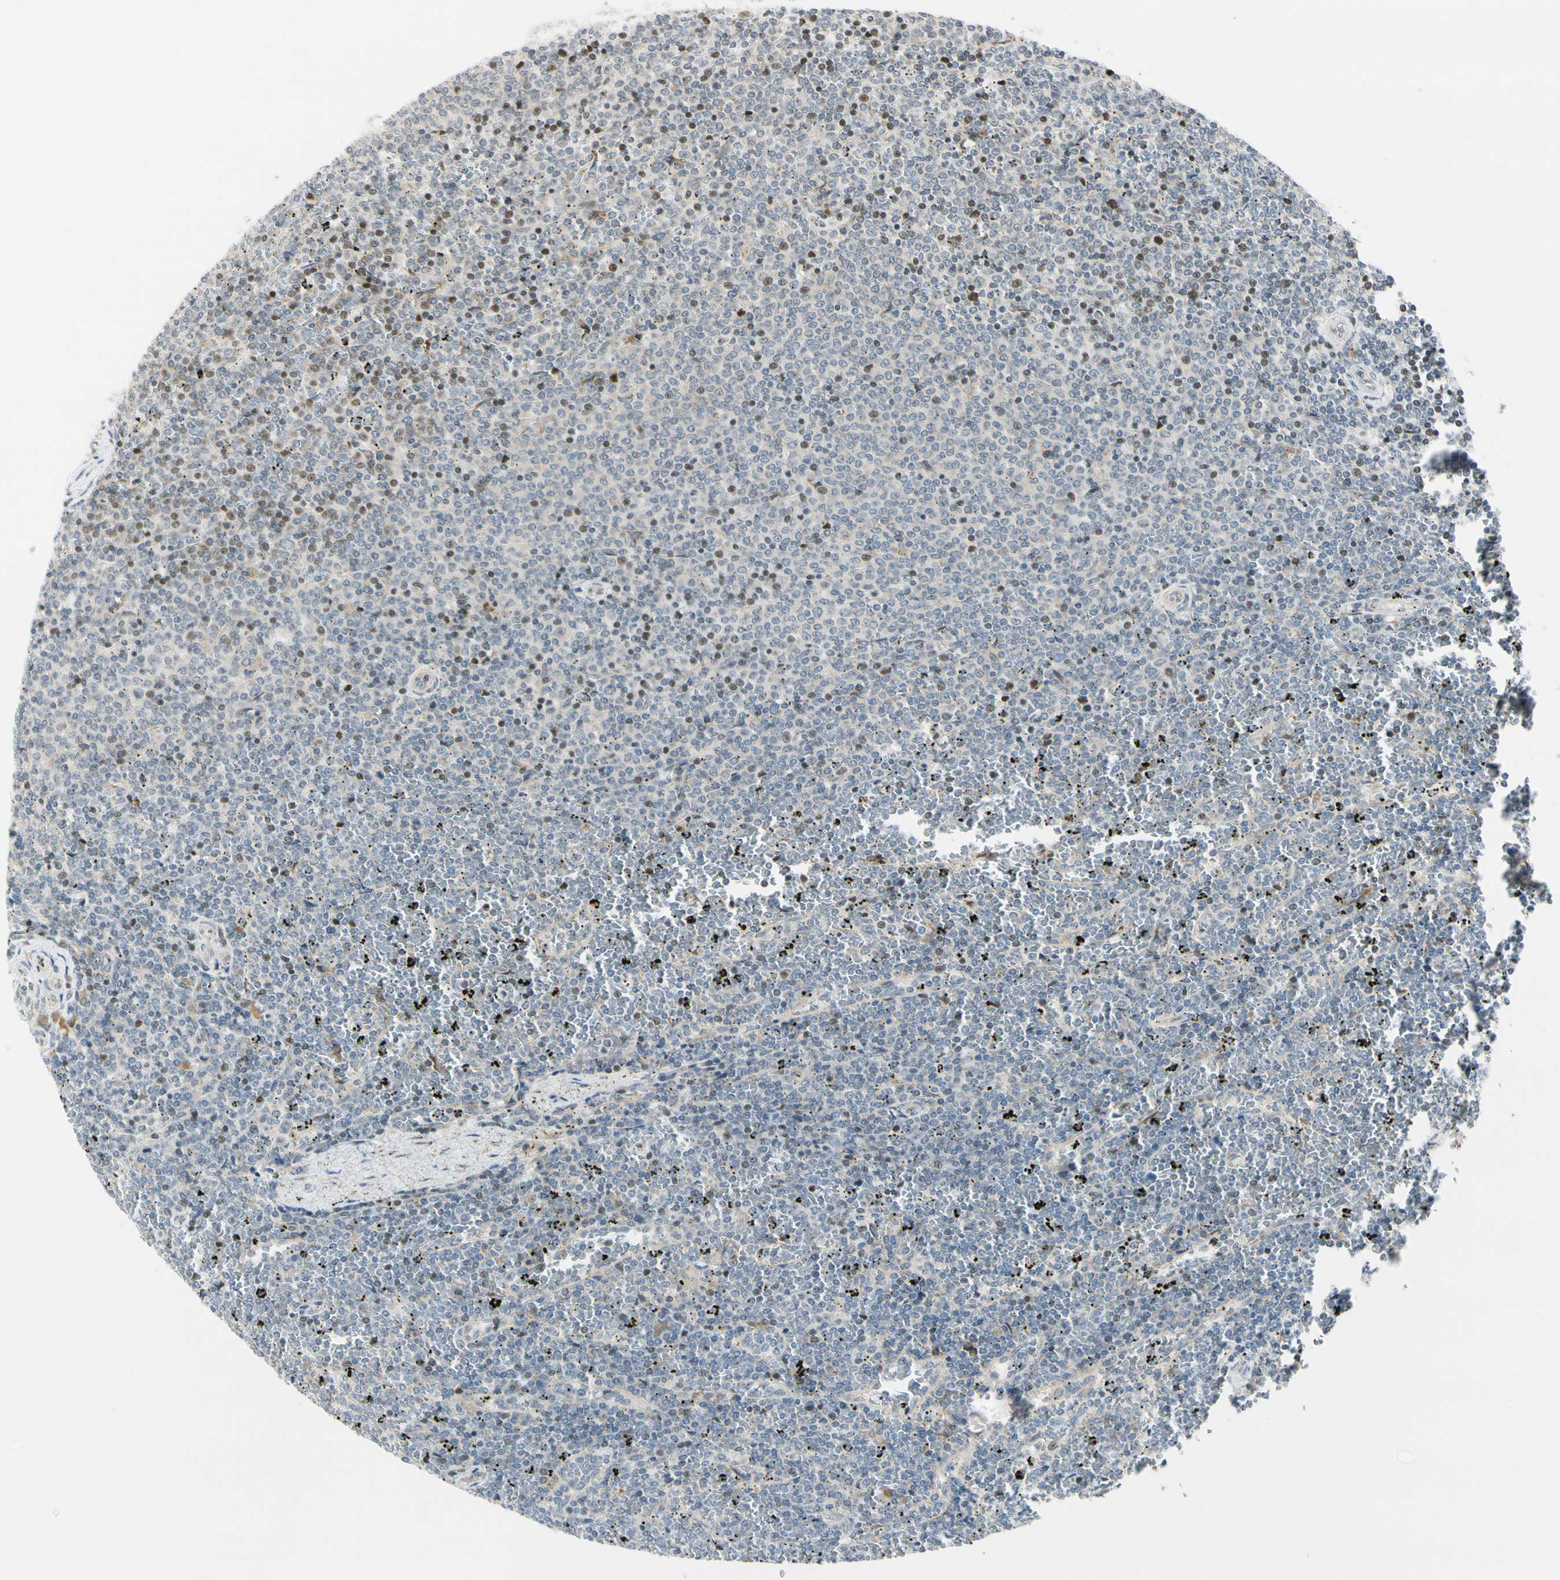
{"staining": {"intensity": "weak", "quantity": "25%-75%", "location": "nuclear"}, "tissue": "lymphoma", "cell_type": "Tumor cells", "image_type": "cancer", "snomed": [{"axis": "morphology", "description": "Malignant lymphoma, non-Hodgkin's type, Low grade"}, {"axis": "topography", "description": "Spleen"}], "caption": "This histopathology image reveals immunohistochemistry staining of human lymphoma, with low weak nuclear positivity in approximately 25%-75% of tumor cells.", "gene": "NPDC1", "patient": {"sex": "female", "age": 77}}